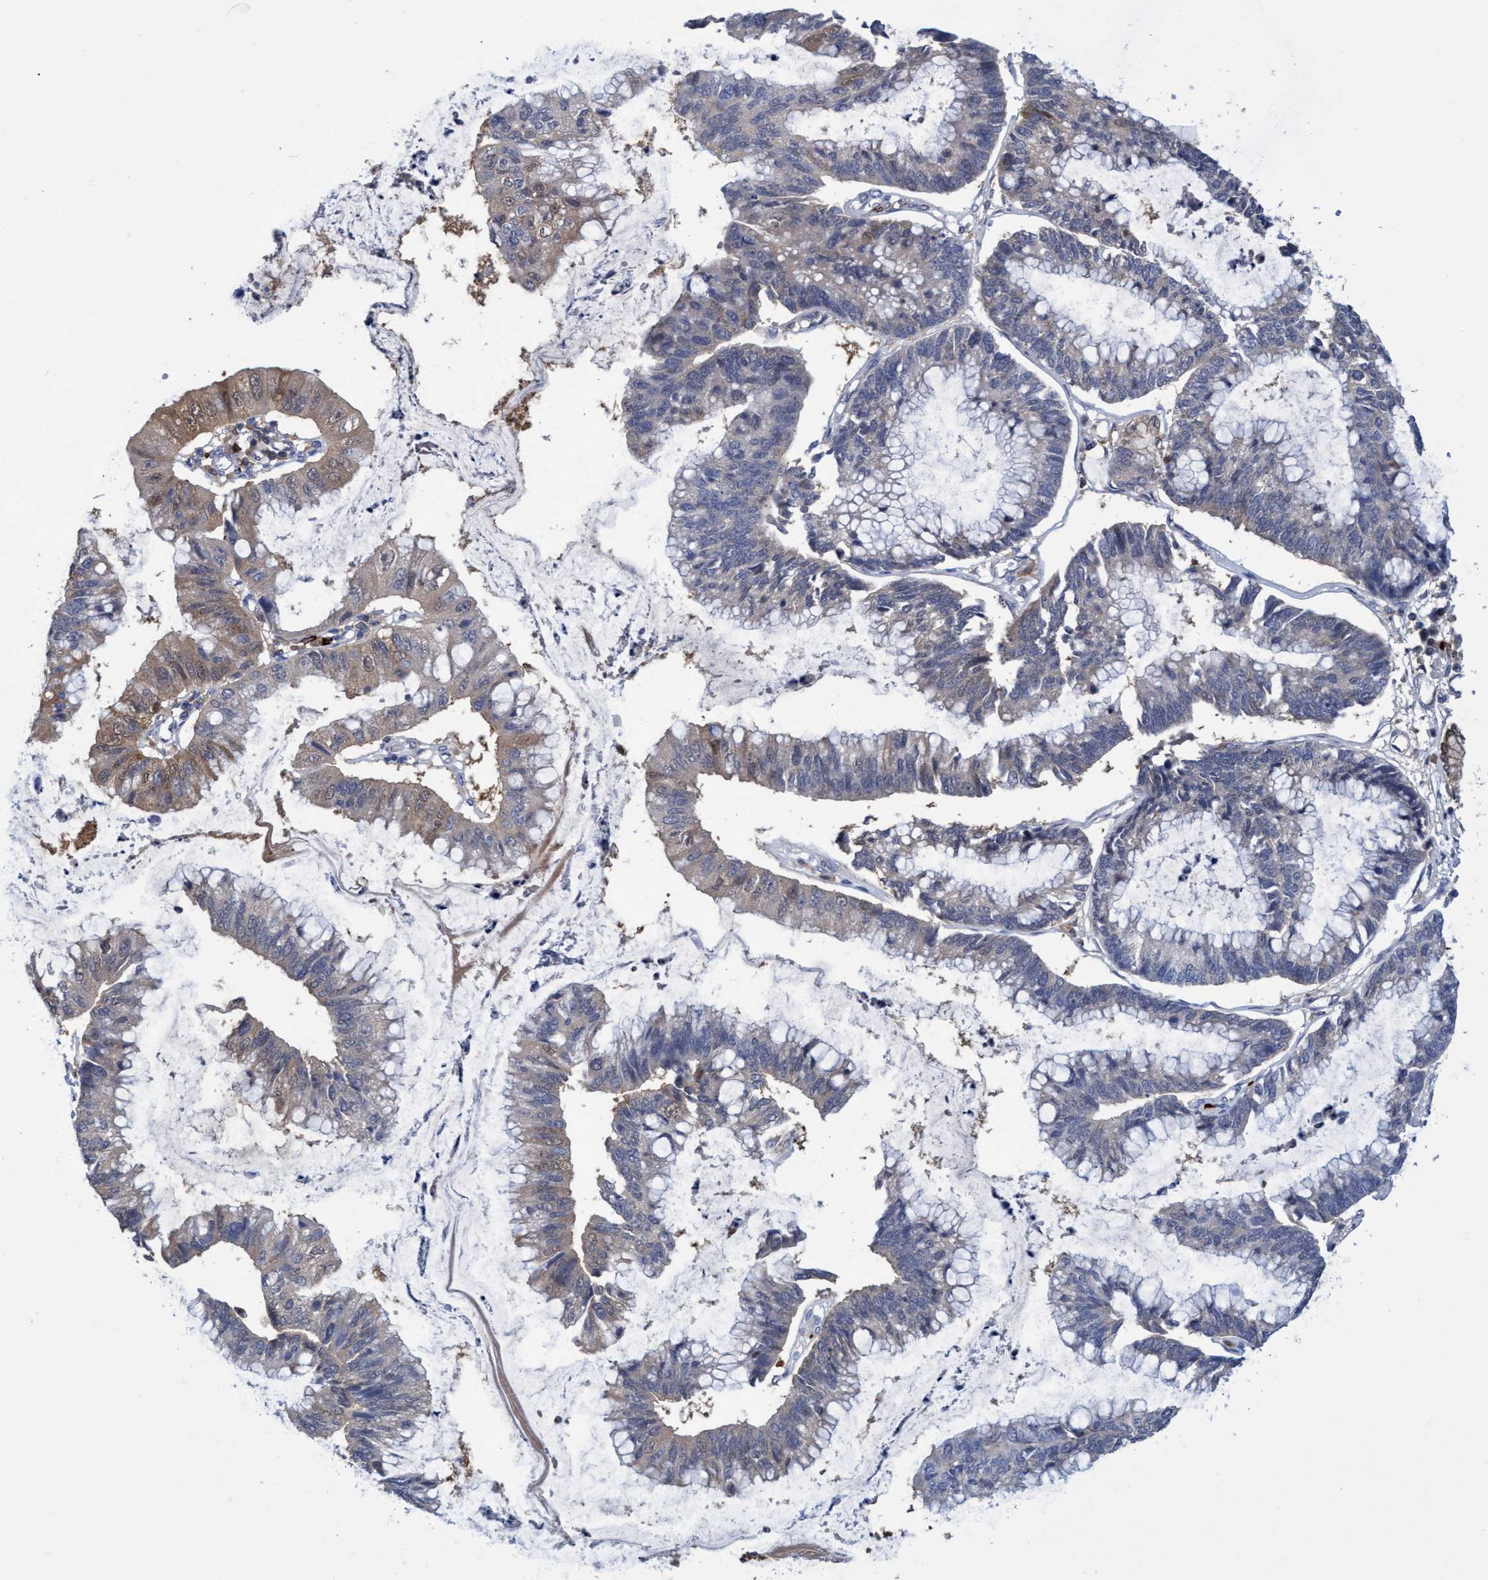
{"staining": {"intensity": "moderate", "quantity": "<25%", "location": "cytoplasmic/membranous"}, "tissue": "stomach cancer", "cell_type": "Tumor cells", "image_type": "cancer", "snomed": [{"axis": "morphology", "description": "Adenocarcinoma, NOS"}, {"axis": "topography", "description": "Stomach"}], "caption": "IHC of human stomach cancer exhibits low levels of moderate cytoplasmic/membranous expression in about <25% of tumor cells.", "gene": "PNPO", "patient": {"sex": "male", "age": 59}}